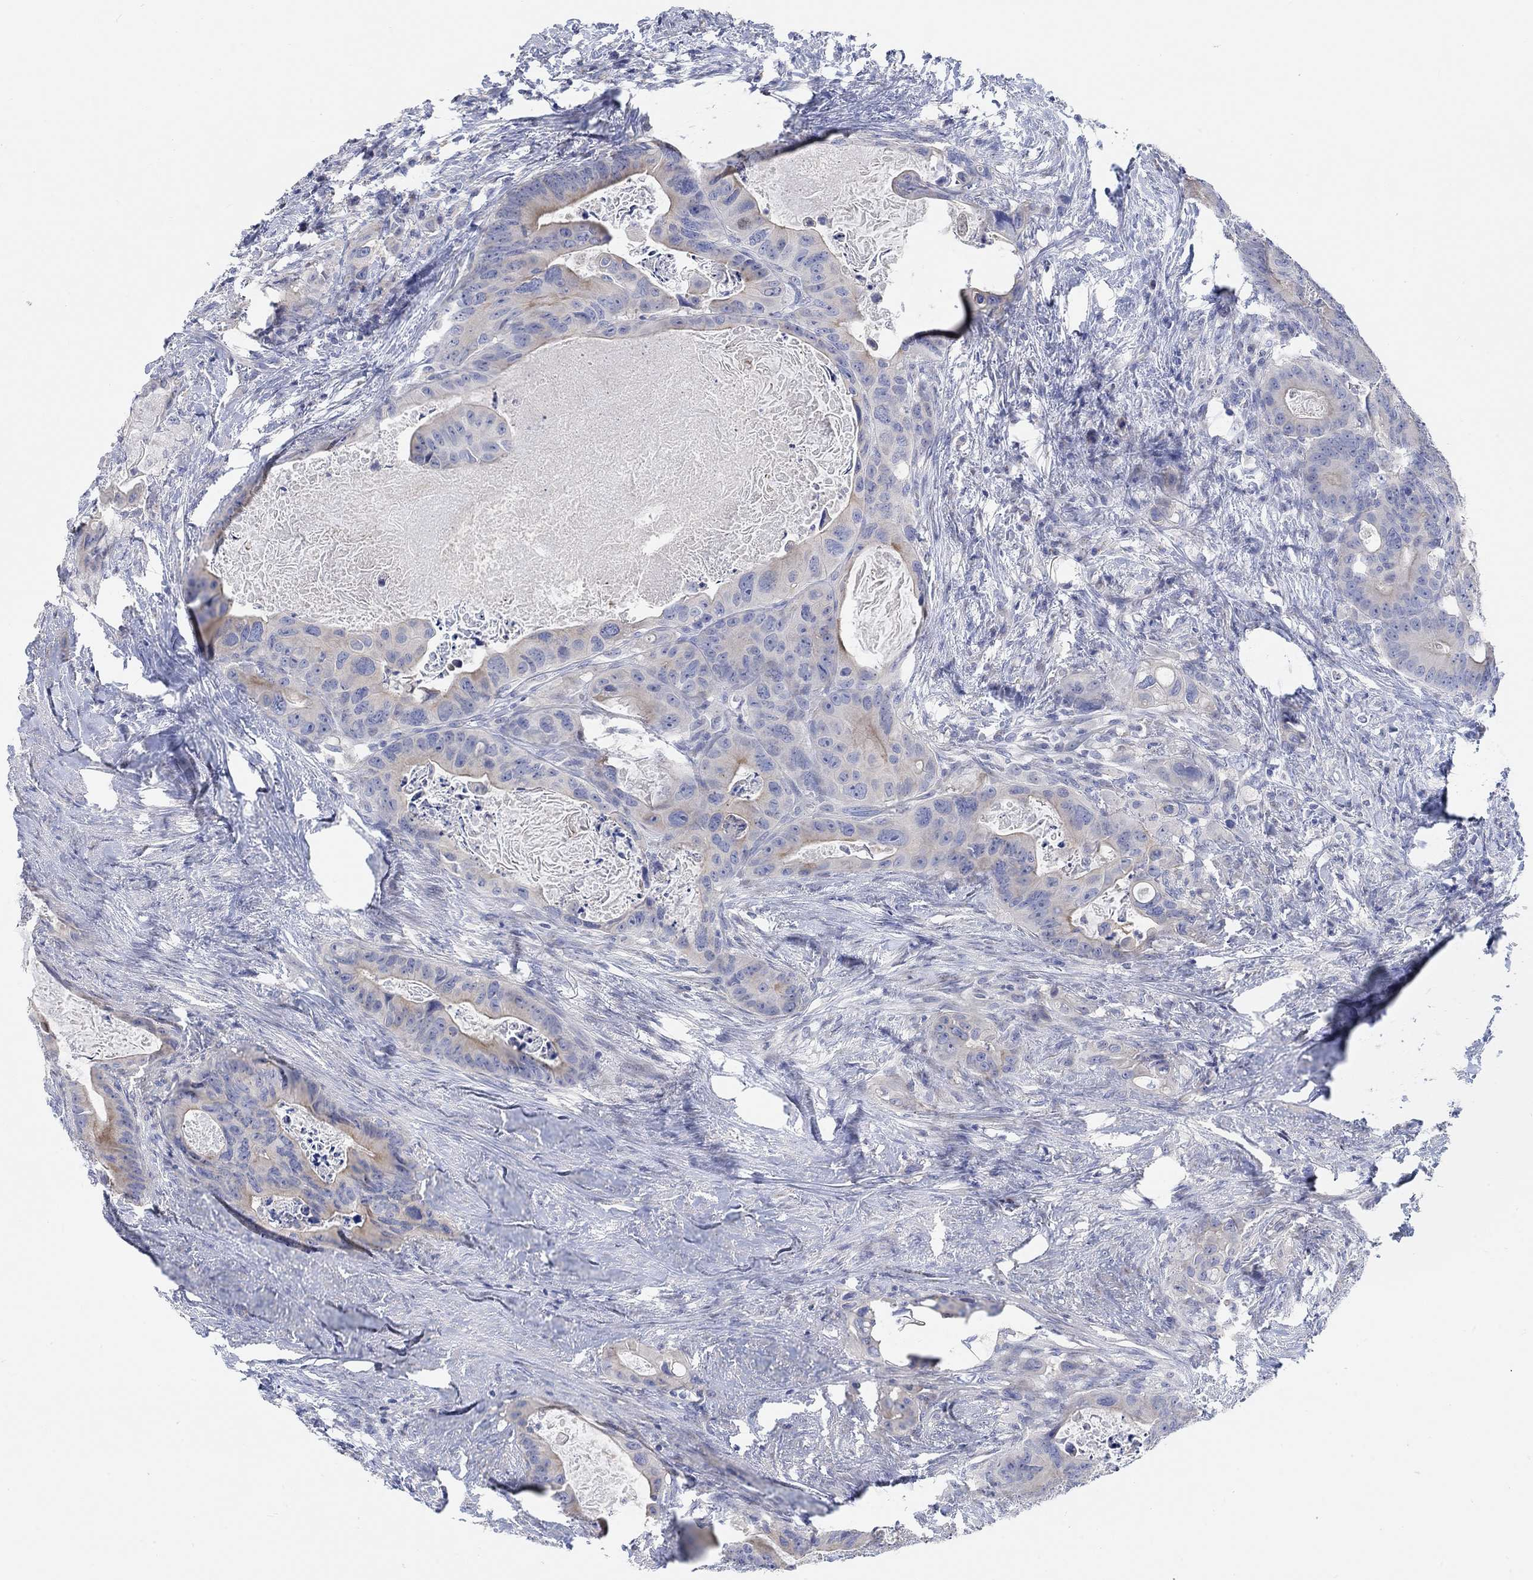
{"staining": {"intensity": "moderate", "quantity": "<25%", "location": "cytoplasmic/membranous"}, "tissue": "colorectal cancer", "cell_type": "Tumor cells", "image_type": "cancer", "snomed": [{"axis": "morphology", "description": "Adenocarcinoma, NOS"}, {"axis": "topography", "description": "Rectum"}], "caption": "A brown stain labels moderate cytoplasmic/membranous staining of a protein in colorectal cancer (adenocarcinoma) tumor cells. (Stains: DAB in brown, nuclei in blue, Microscopy: brightfield microscopy at high magnification).", "gene": "NLRP14", "patient": {"sex": "male", "age": 64}}